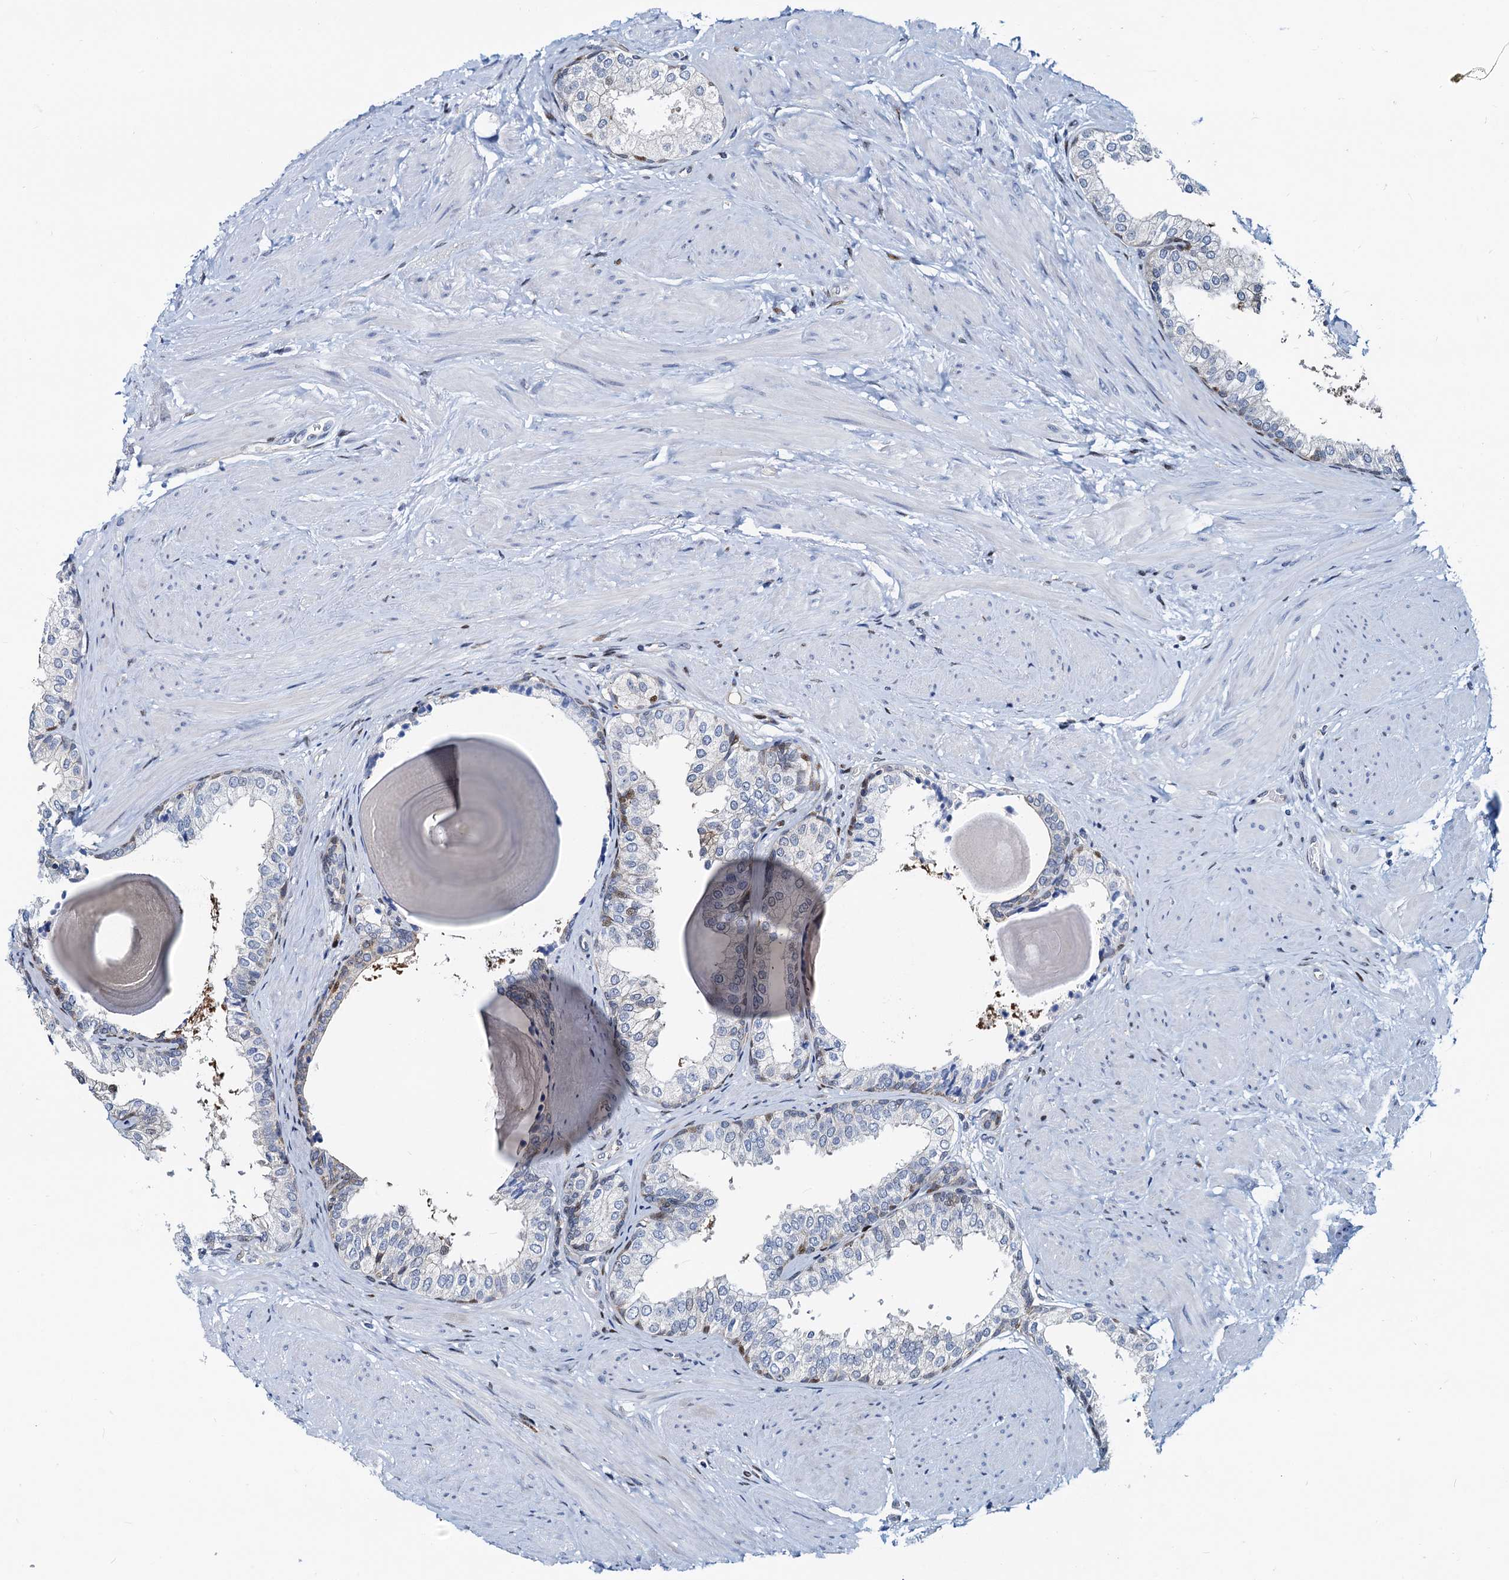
{"staining": {"intensity": "weak", "quantity": "<25%", "location": "nuclear"}, "tissue": "prostate", "cell_type": "Glandular cells", "image_type": "normal", "snomed": [{"axis": "morphology", "description": "Normal tissue, NOS"}, {"axis": "topography", "description": "Prostate"}], "caption": "This is a histopathology image of IHC staining of unremarkable prostate, which shows no expression in glandular cells.", "gene": "PTGES3", "patient": {"sex": "male", "age": 48}}